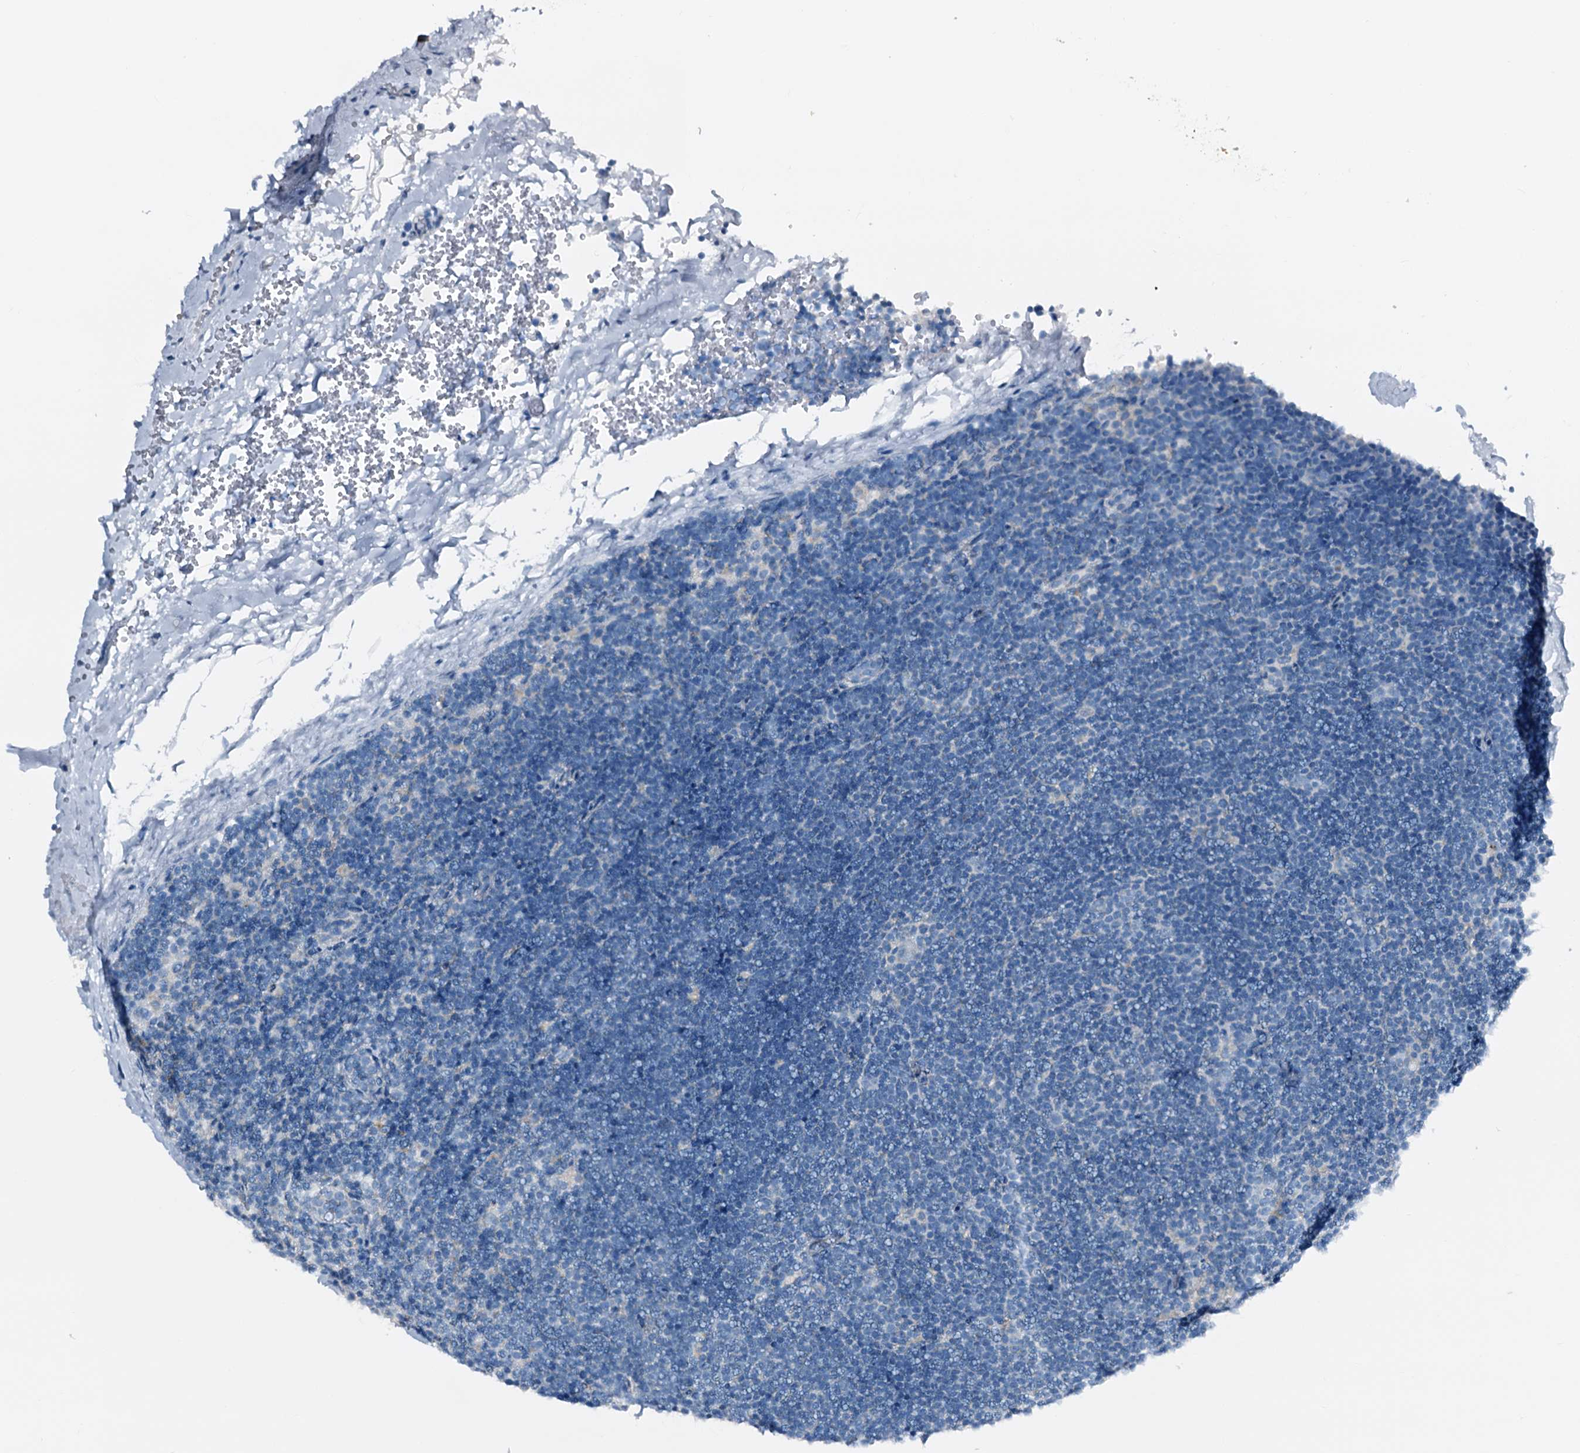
{"staining": {"intensity": "negative", "quantity": "none", "location": "none"}, "tissue": "lymphoma", "cell_type": "Tumor cells", "image_type": "cancer", "snomed": [{"axis": "morphology", "description": "Hodgkin's disease, NOS"}, {"axis": "topography", "description": "Lymph node"}], "caption": "The histopathology image exhibits no significant expression in tumor cells of Hodgkin's disease.", "gene": "SLC1A3", "patient": {"sex": "female", "age": 57}}